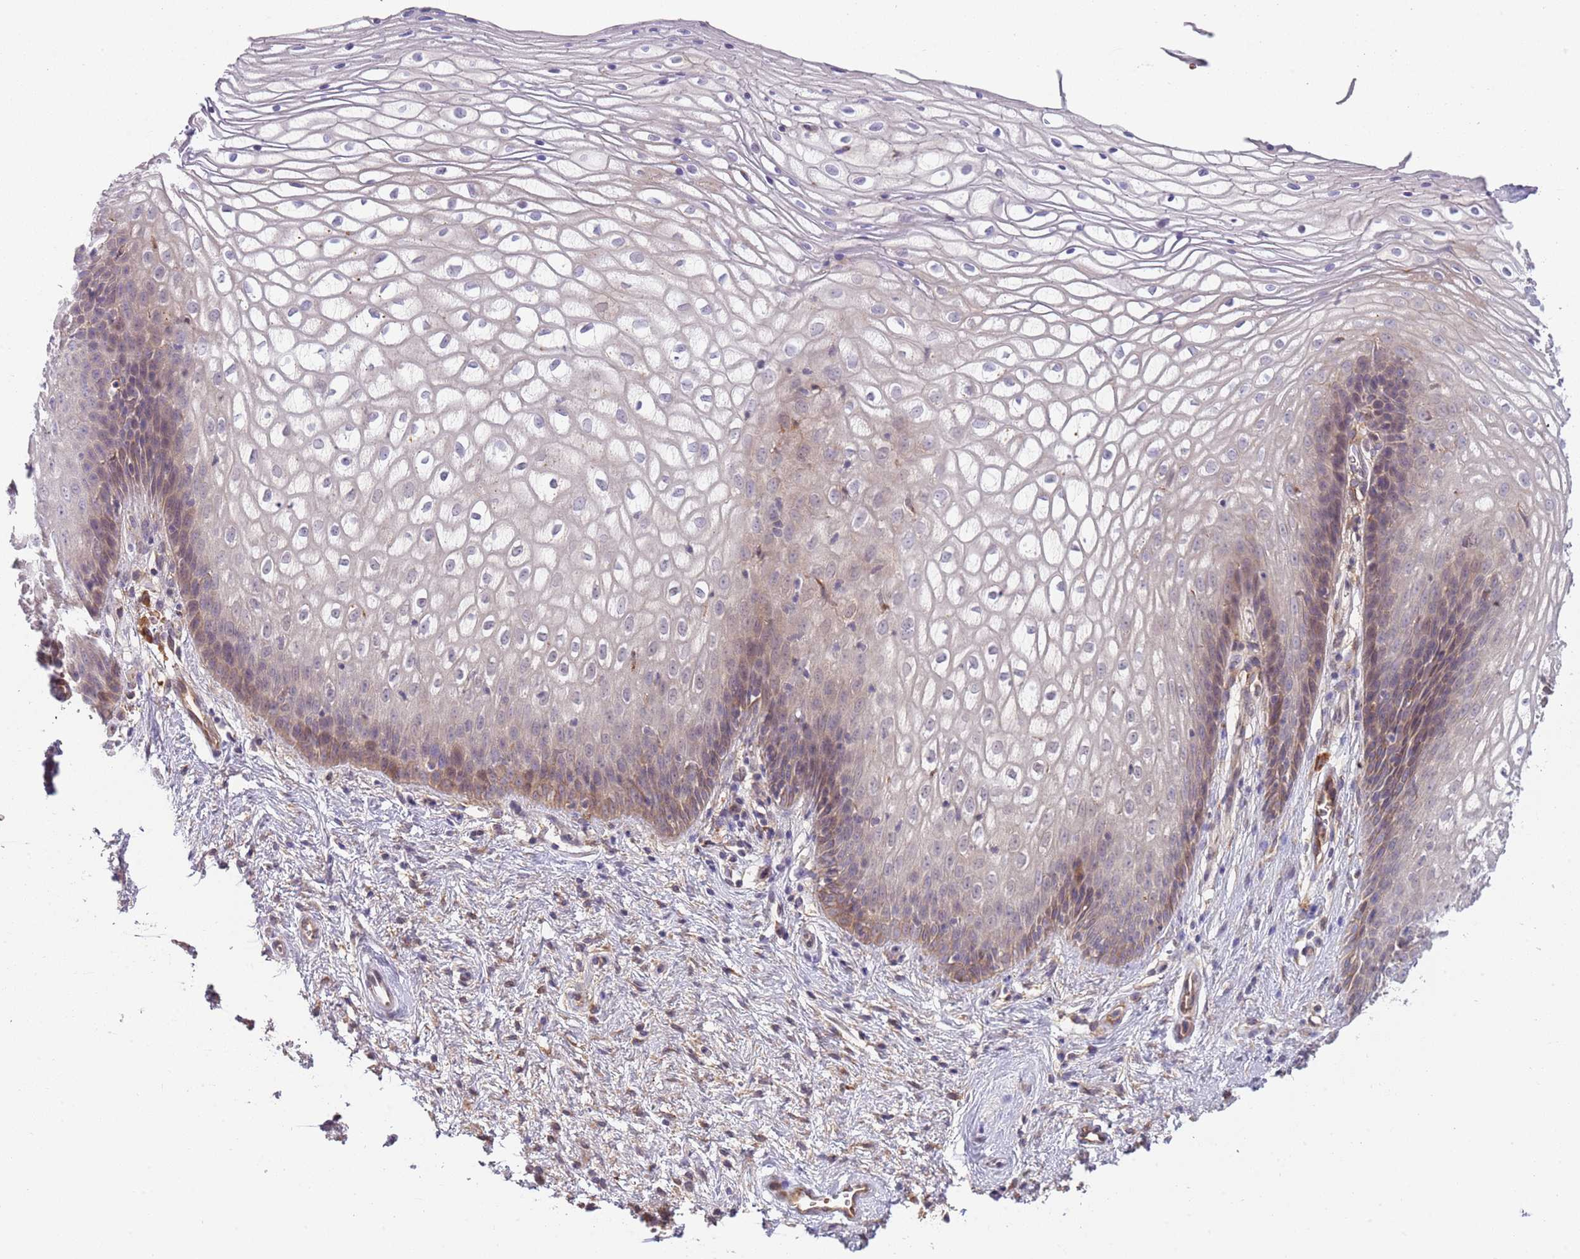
{"staining": {"intensity": "weak", "quantity": "25%-75%", "location": "cytoplasmic/membranous"}, "tissue": "vagina", "cell_type": "Squamous epithelial cells", "image_type": "normal", "snomed": [{"axis": "morphology", "description": "Normal tissue, NOS"}, {"axis": "topography", "description": "Vagina"}], "caption": "Unremarkable vagina shows weak cytoplasmic/membranous staining in approximately 25%-75% of squamous epithelial cells.", "gene": "VWCE", "patient": {"sex": "female", "age": 34}}